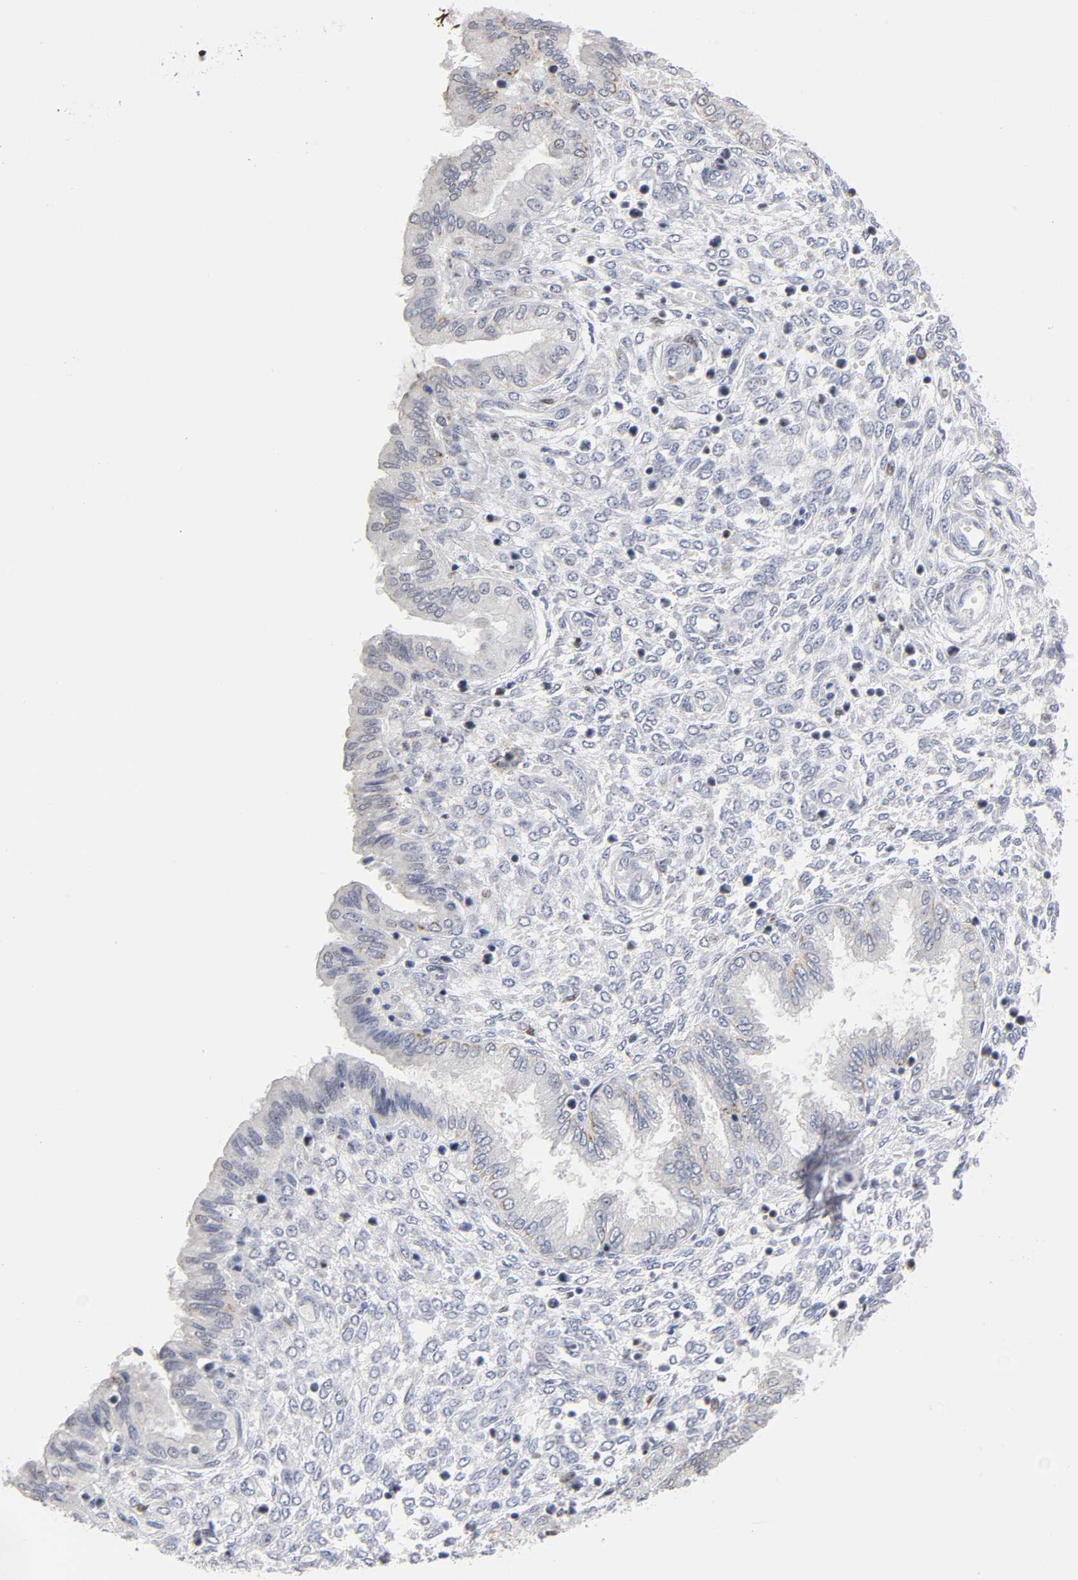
{"staining": {"intensity": "moderate", "quantity": "<25%", "location": "cytoplasmic/membranous"}, "tissue": "endometrium", "cell_type": "Cells in endometrial stroma", "image_type": "normal", "snomed": [{"axis": "morphology", "description": "Normal tissue, NOS"}, {"axis": "topography", "description": "Endometrium"}], "caption": "The histopathology image displays a brown stain indicating the presence of a protein in the cytoplasmic/membranous of cells in endometrial stroma in endometrium. The protein of interest is stained brown, and the nuclei are stained in blue (DAB IHC with brightfield microscopy, high magnification).", "gene": "RUNX1", "patient": {"sex": "female", "age": 33}}